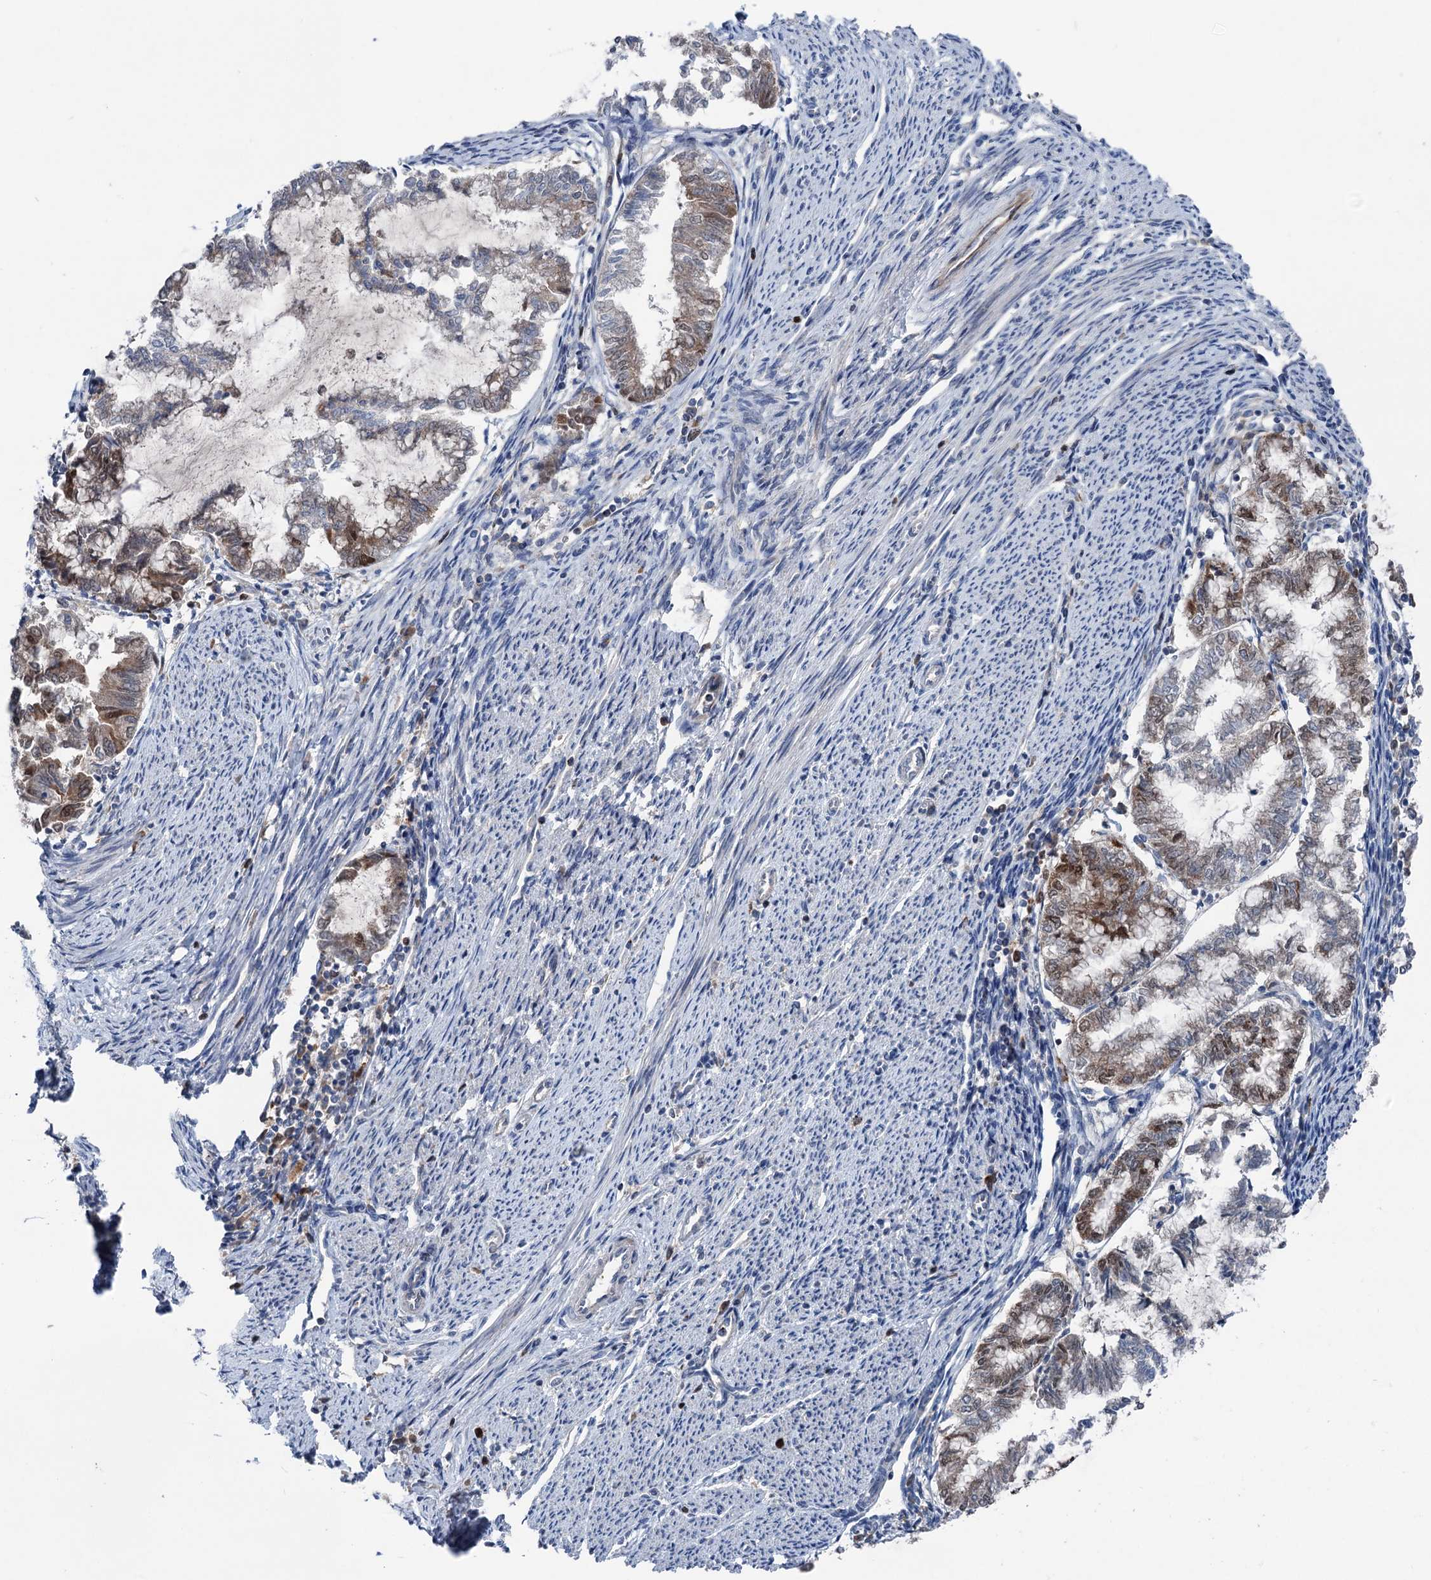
{"staining": {"intensity": "moderate", "quantity": "25%-75%", "location": "cytoplasmic/membranous,nuclear"}, "tissue": "endometrial cancer", "cell_type": "Tumor cells", "image_type": "cancer", "snomed": [{"axis": "morphology", "description": "Adenocarcinoma, NOS"}, {"axis": "topography", "description": "Endometrium"}], "caption": "Immunohistochemistry (DAB (3,3'-diaminobenzidine)) staining of adenocarcinoma (endometrial) displays moderate cytoplasmic/membranous and nuclear protein expression in approximately 25%-75% of tumor cells.", "gene": "NCAPD2", "patient": {"sex": "female", "age": 79}}